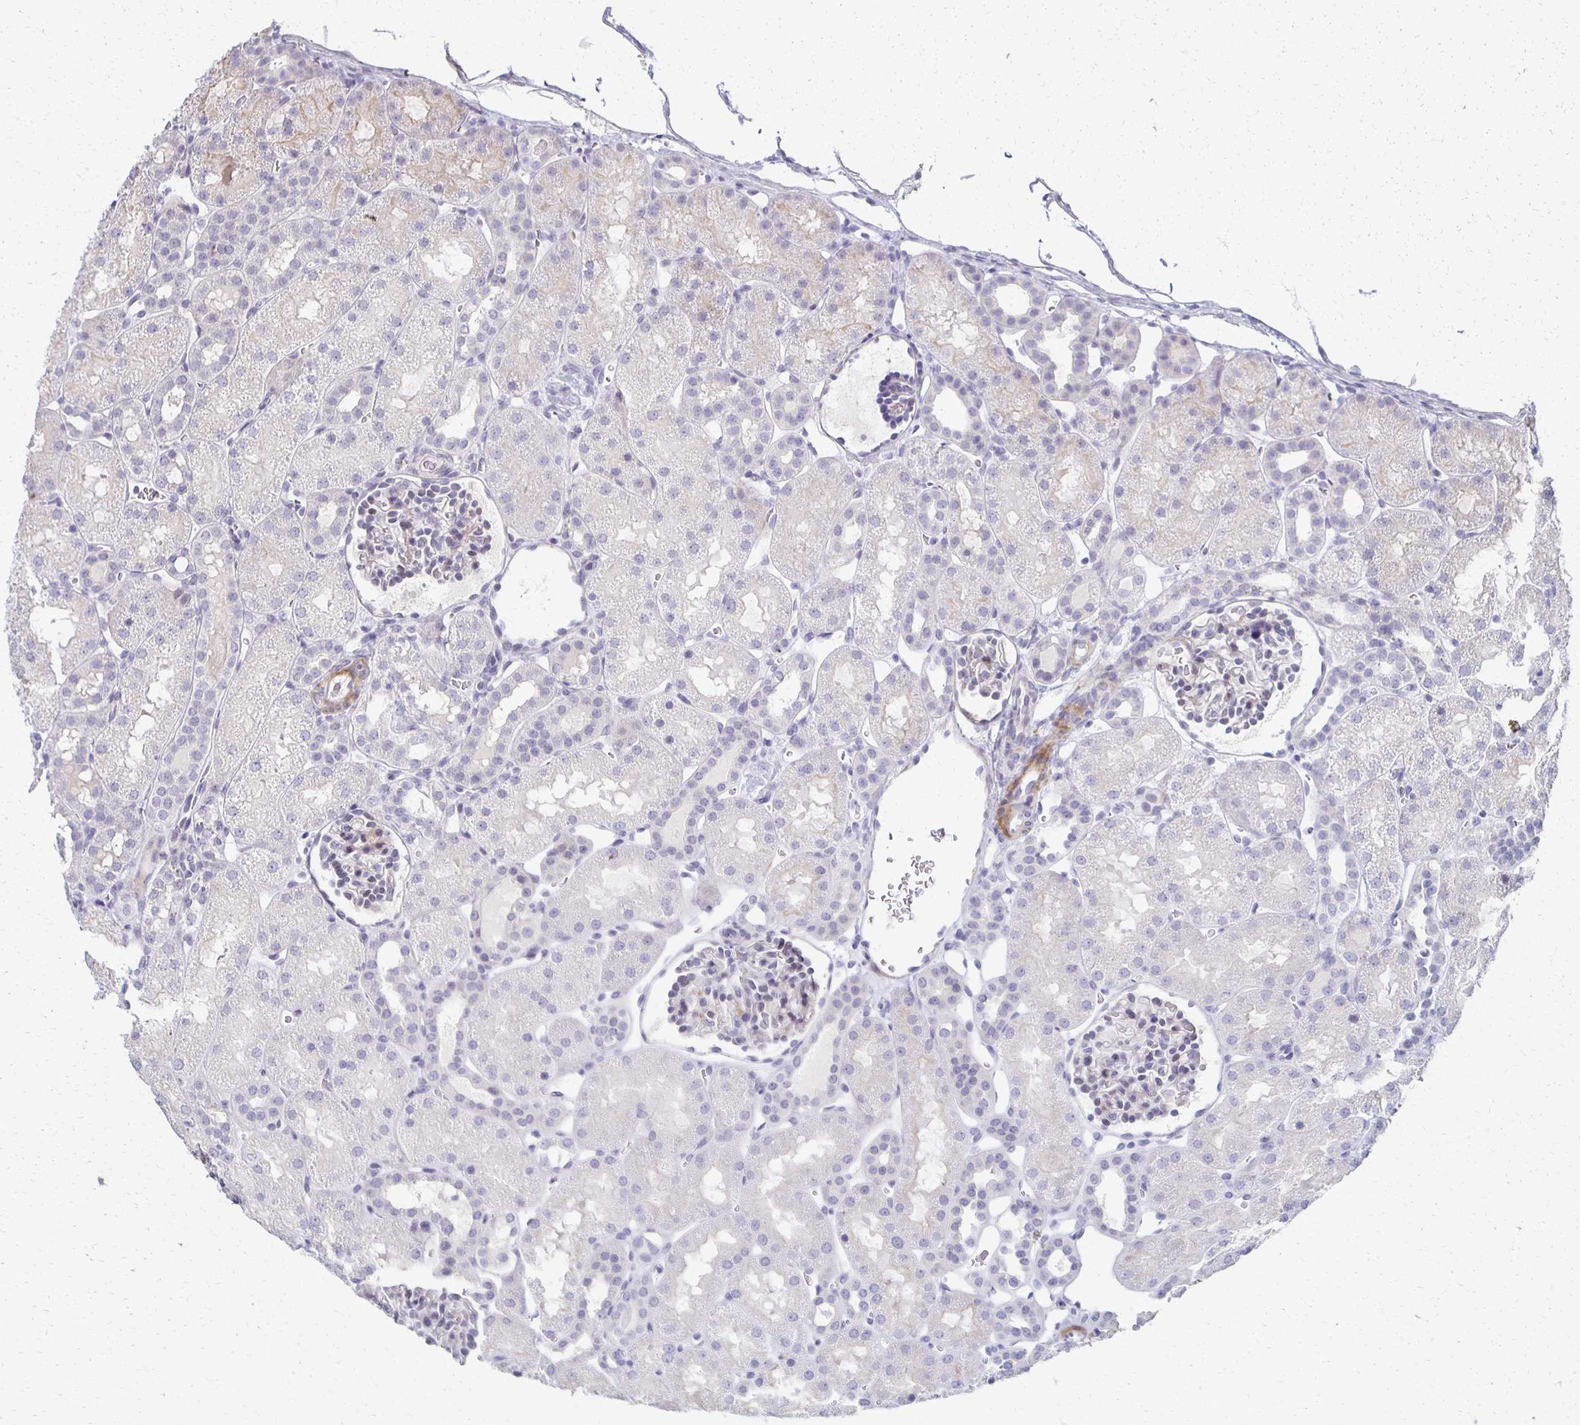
{"staining": {"intensity": "weak", "quantity": "<25%", "location": "cytoplasmic/membranous"}, "tissue": "kidney", "cell_type": "Cells in glomeruli", "image_type": "normal", "snomed": [{"axis": "morphology", "description": "Normal tissue, NOS"}, {"axis": "topography", "description": "Kidney"}], "caption": "DAB immunohistochemical staining of unremarkable human kidney demonstrates no significant staining in cells in glomeruli.", "gene": "FOXO4", "patient": {"sex": "male", "age": 2}}